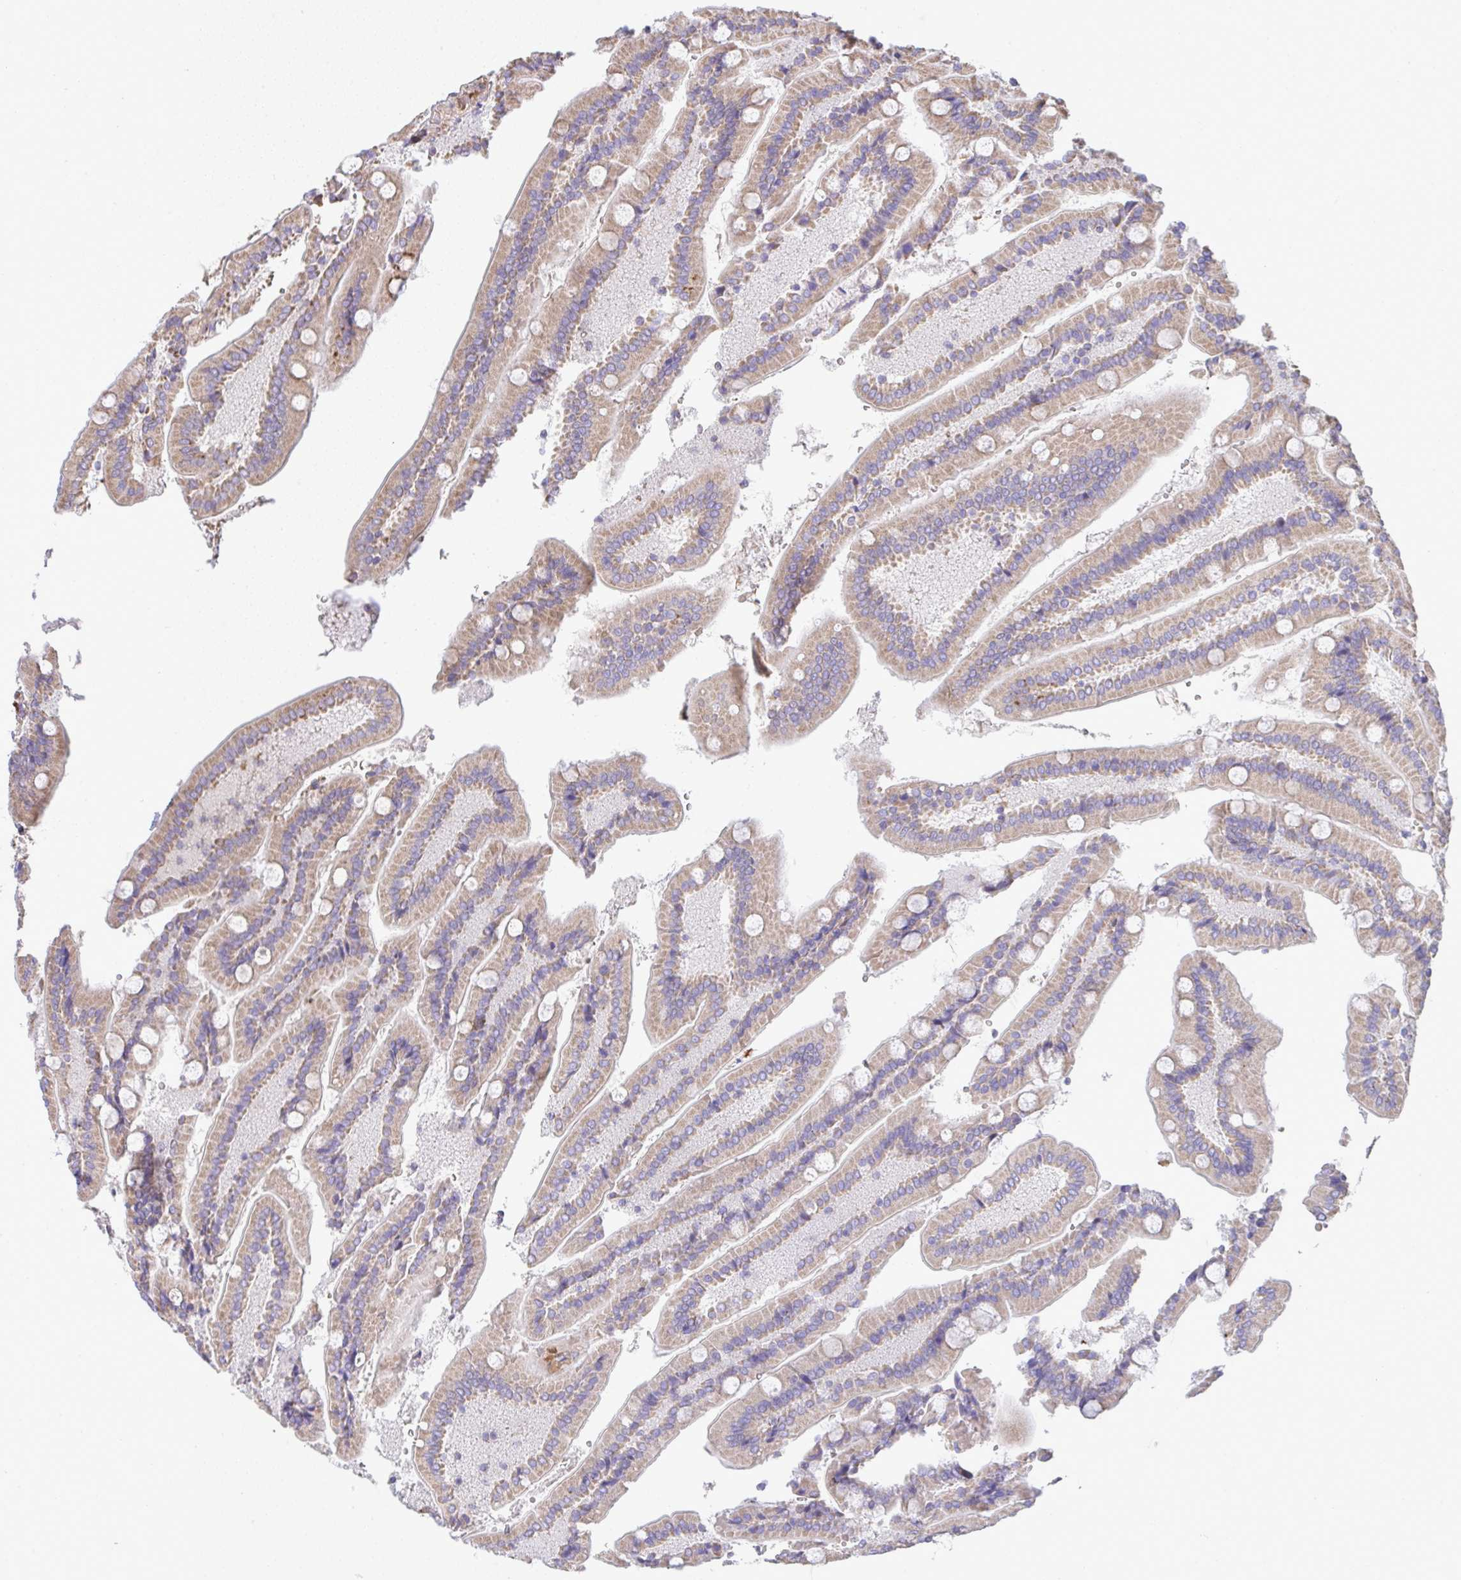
{"staining": {"intensity": "weak", "quantity": "25%-75%", "location": "cytoplasmic/membranous"}, "tissue": "duodenum", "cell_type": "Glandular cells", "image_type": "normal", "snomed": [{"axis": "morphology", "description": "Normal tissue, NOS"}, {"axis": "topography", "description": "Duodenum"}], "caption": "The micrograph reveals staining of benign duodenum, revealing weak cytoplasmic/membranous protein positivity (brown color) within glandular cells.", "gene": "GRID2", "patient": {"sex": "female", "age": 62}}